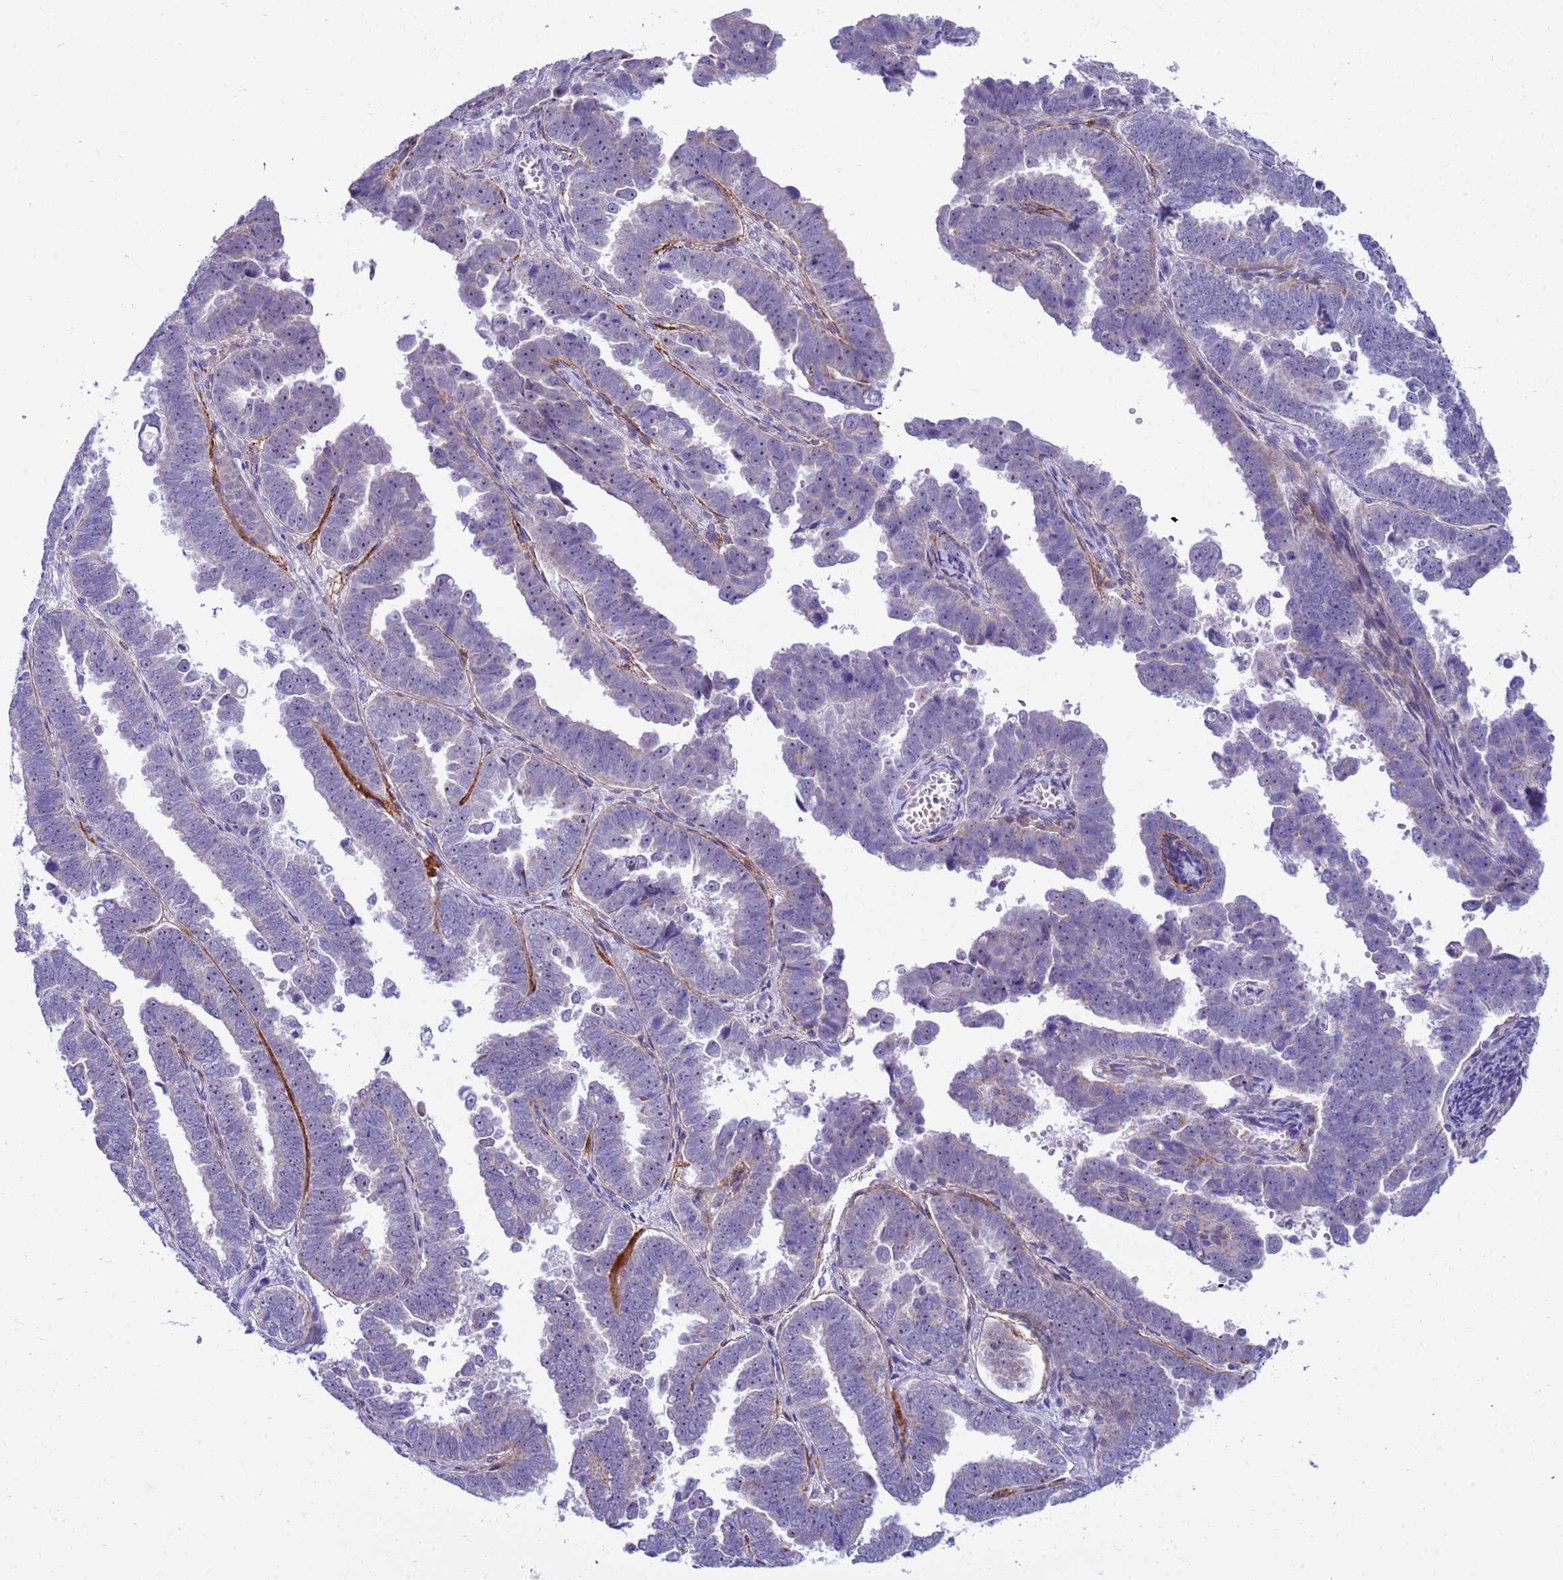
{"staining": {"intensity": "negative", "quantity": "none", "location": "none"}, "tissue": "endometrial cancer", "cell_type": "Tumor cells", "image_type": "cancer", "snomed": [{"axis": "morphology", "description": "Adenocarcinoma, NOS"}, {"axis": "topography", "description": "Endometrium"}], "caption": "Human endometrial cancer stained for a protein using immunohistochemistry exhibits no positivity in tumor cells.", "gene": "LRATD1", "patient": {"sex": "female", "age": 75}}